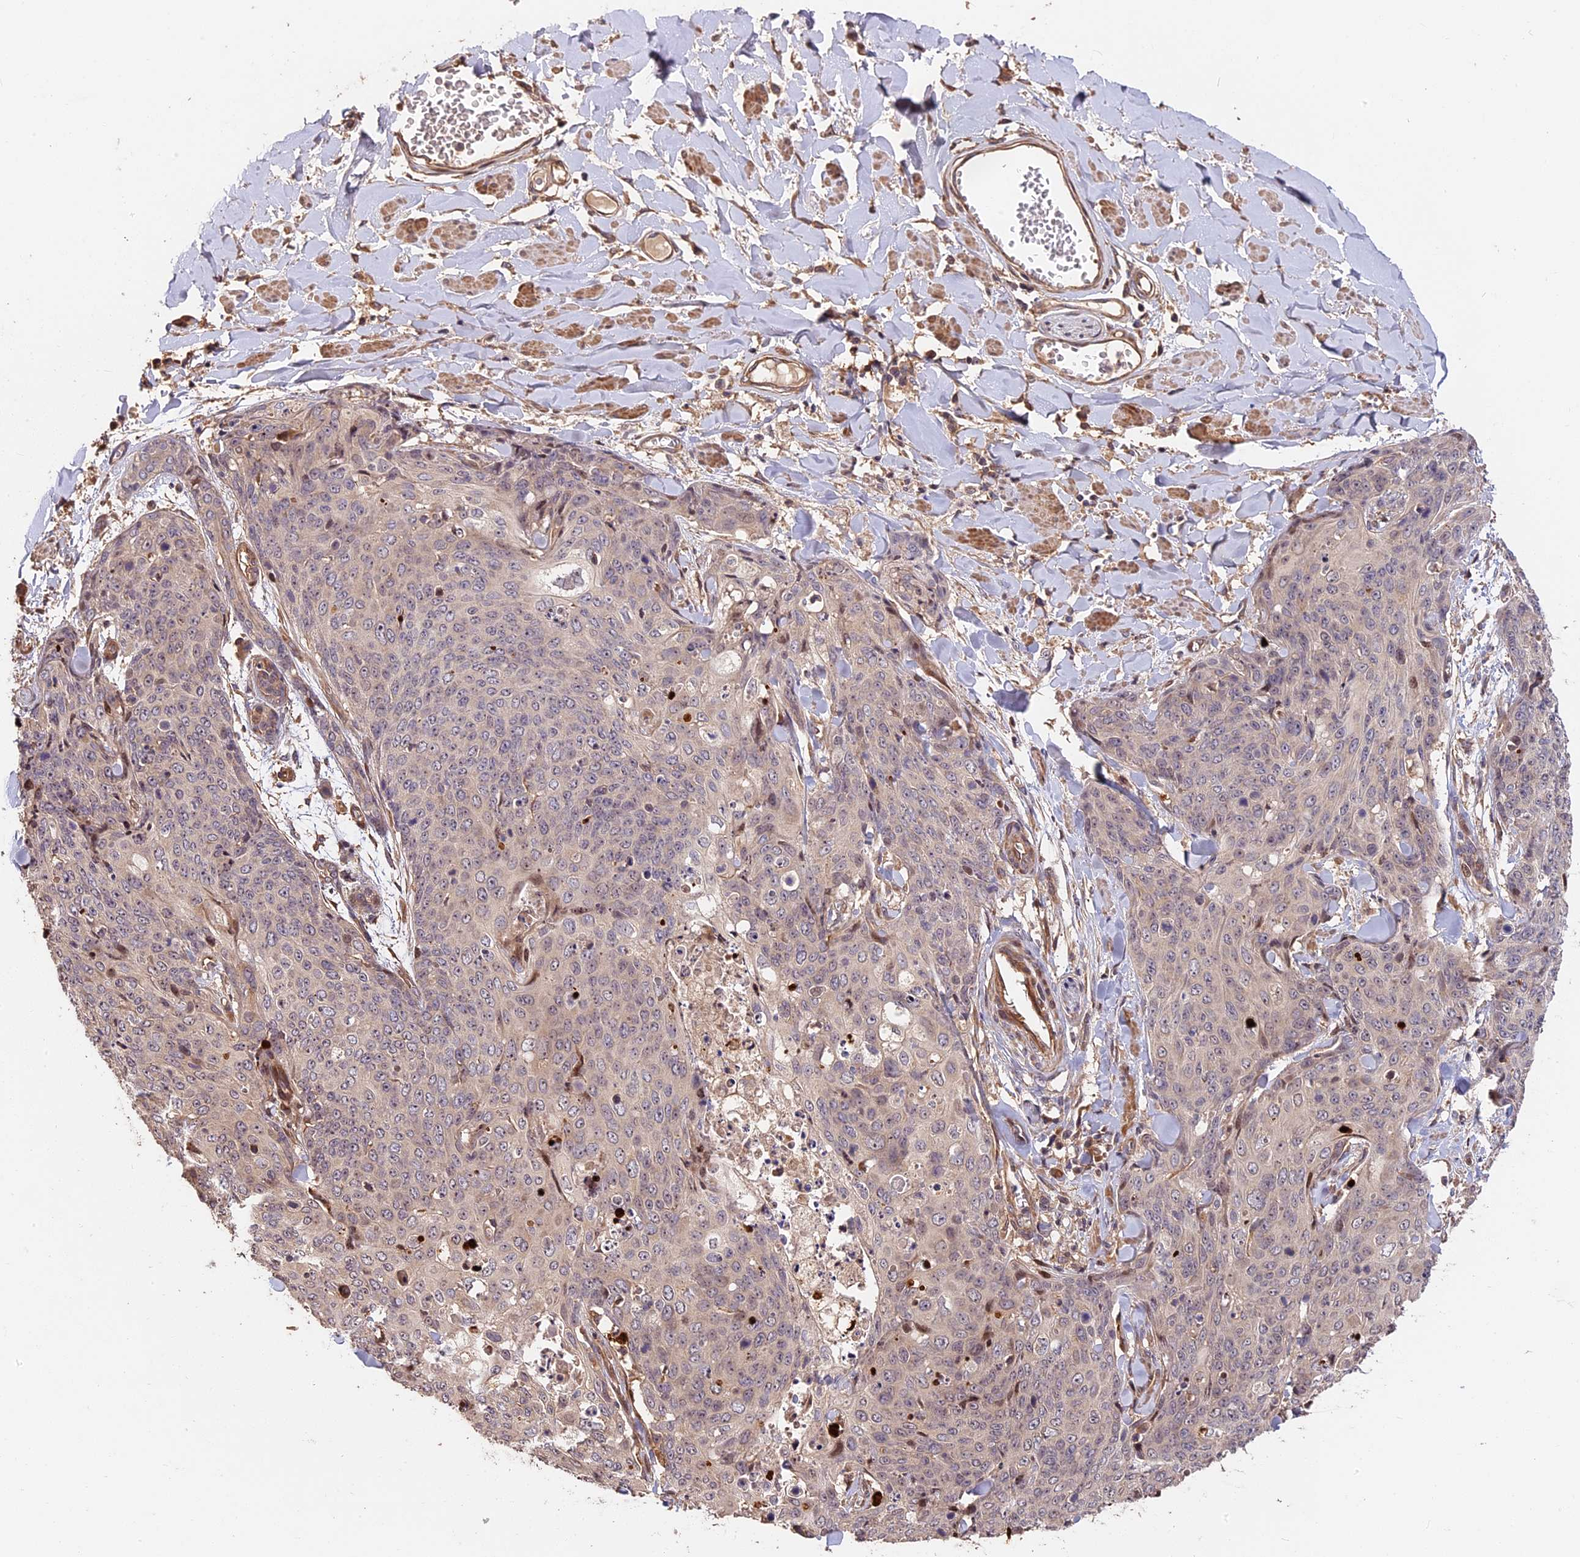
{"staining": {"intensity": "negative", "quantity": "none", "location": "none"}, "tissue": "skin cancer", "cell_type": "Tumor cells", "image_type": "cancer", "snomed": [{"axis": "morphology", "description": "Squamous cell carcinoma, NOS"}, {"axis": "topography", "description": "Skin"}, {"axis": "topography", "description": "Vulva"}], "caption": "Skin squamous cell carcinoma was stained to show a protein in brown. There is no significant staining in tumor cells.", "gene": "ARHGAP17", "patient": {"sex": "female", "age": 85}}